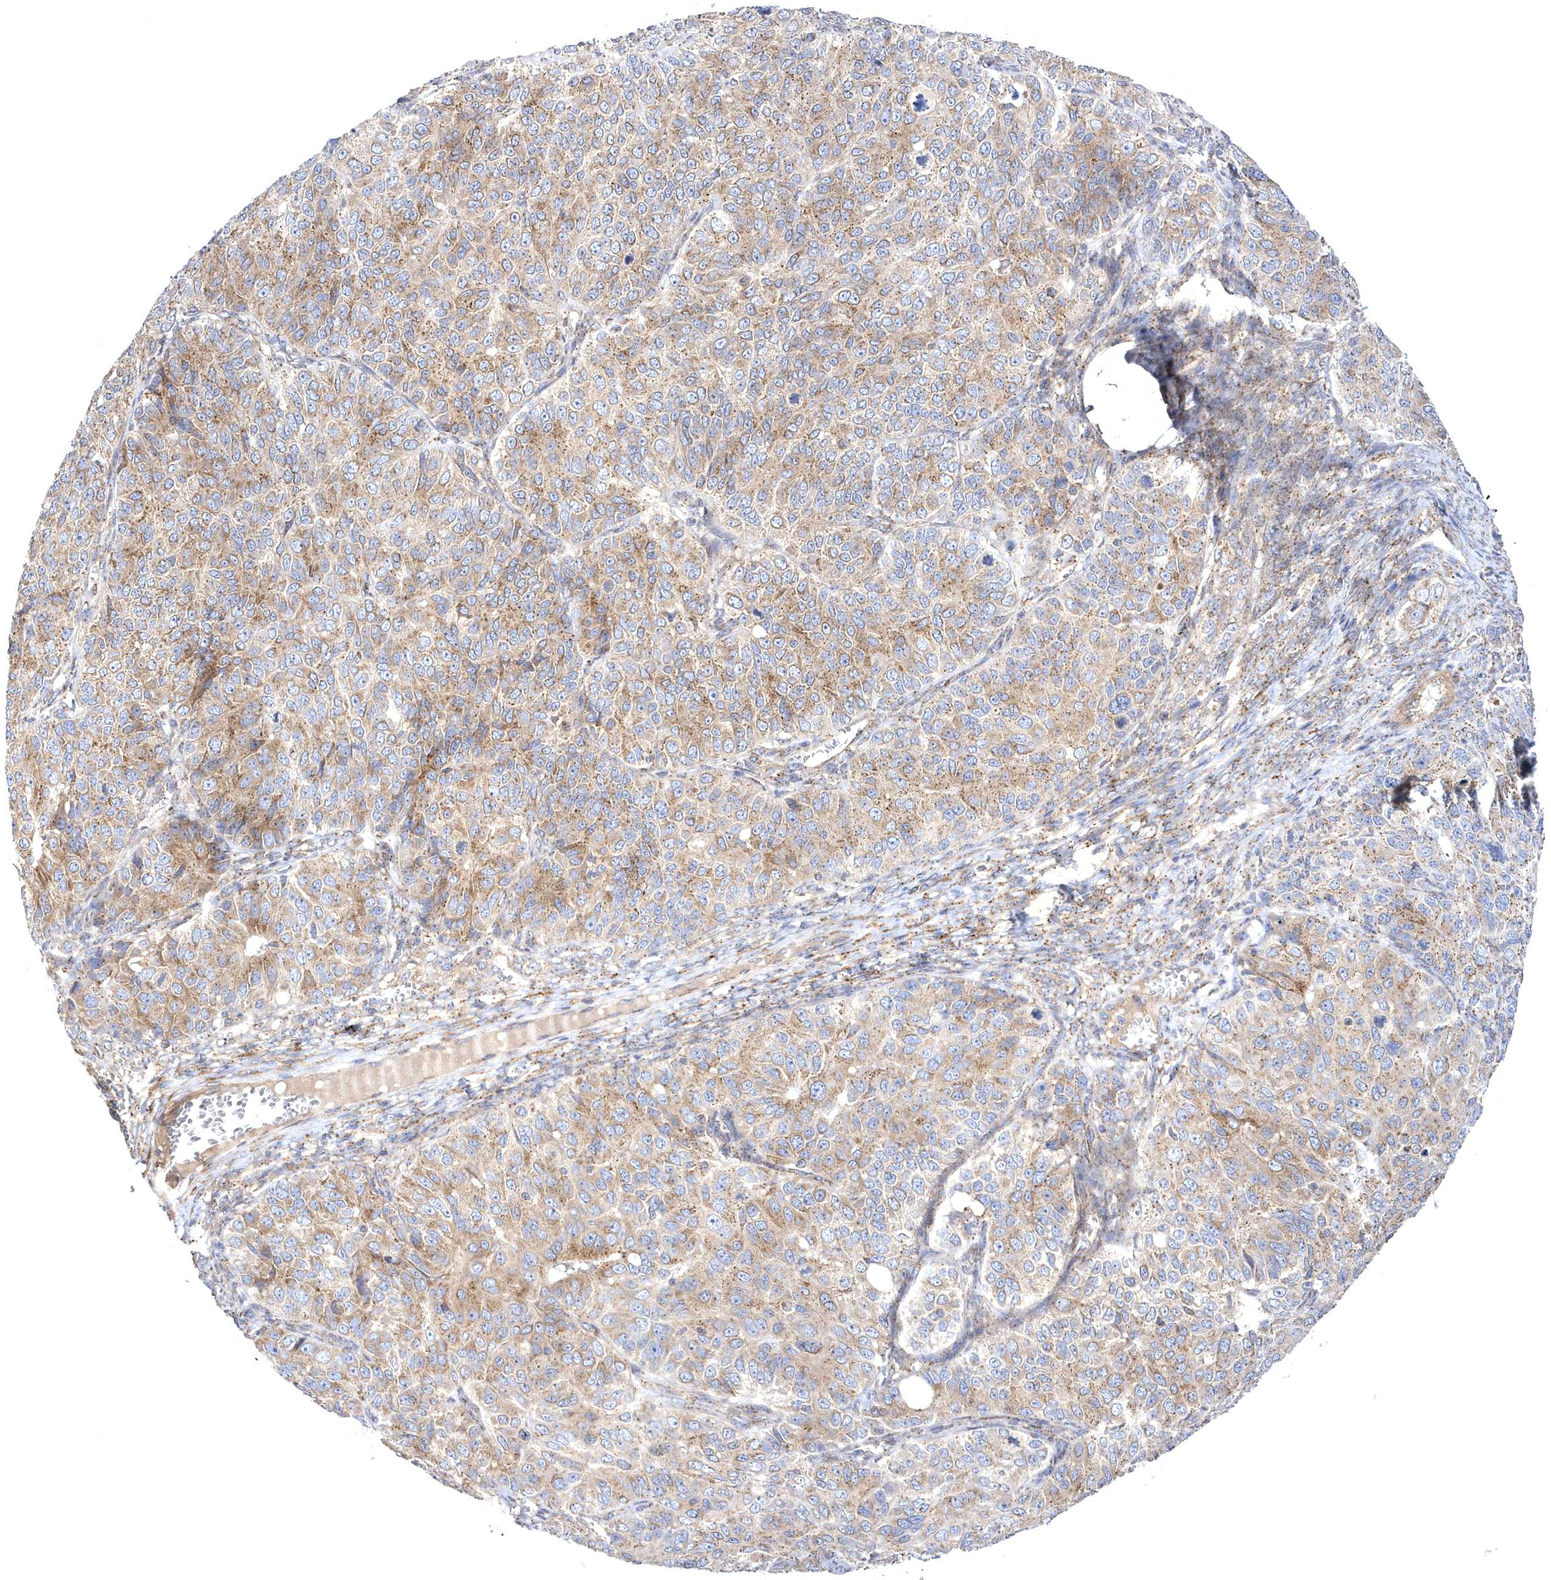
{"staining": {"intensity": "moderate", "quantity": ">75%", "location": "cytoplasmic/membranous"}, "tissue": "ovarian cancer", "cell_type": "Tumor cells", "image_type": "cancer", "snomed": [{"axis": "morphology", "description": "Carcinoma, endometroid"}, {"axis": "topography", "description": "Ovary"}], "caption": "This photomicrograph displays immunohistochemistry (IHC) staining of human ovarian endometroid carcinoma, with medium moderate cytoplasmic/membranous staining in about >75% of tumor cells.", "gene": "COPB2", "patient": {"sex": "female", "age": 51}}